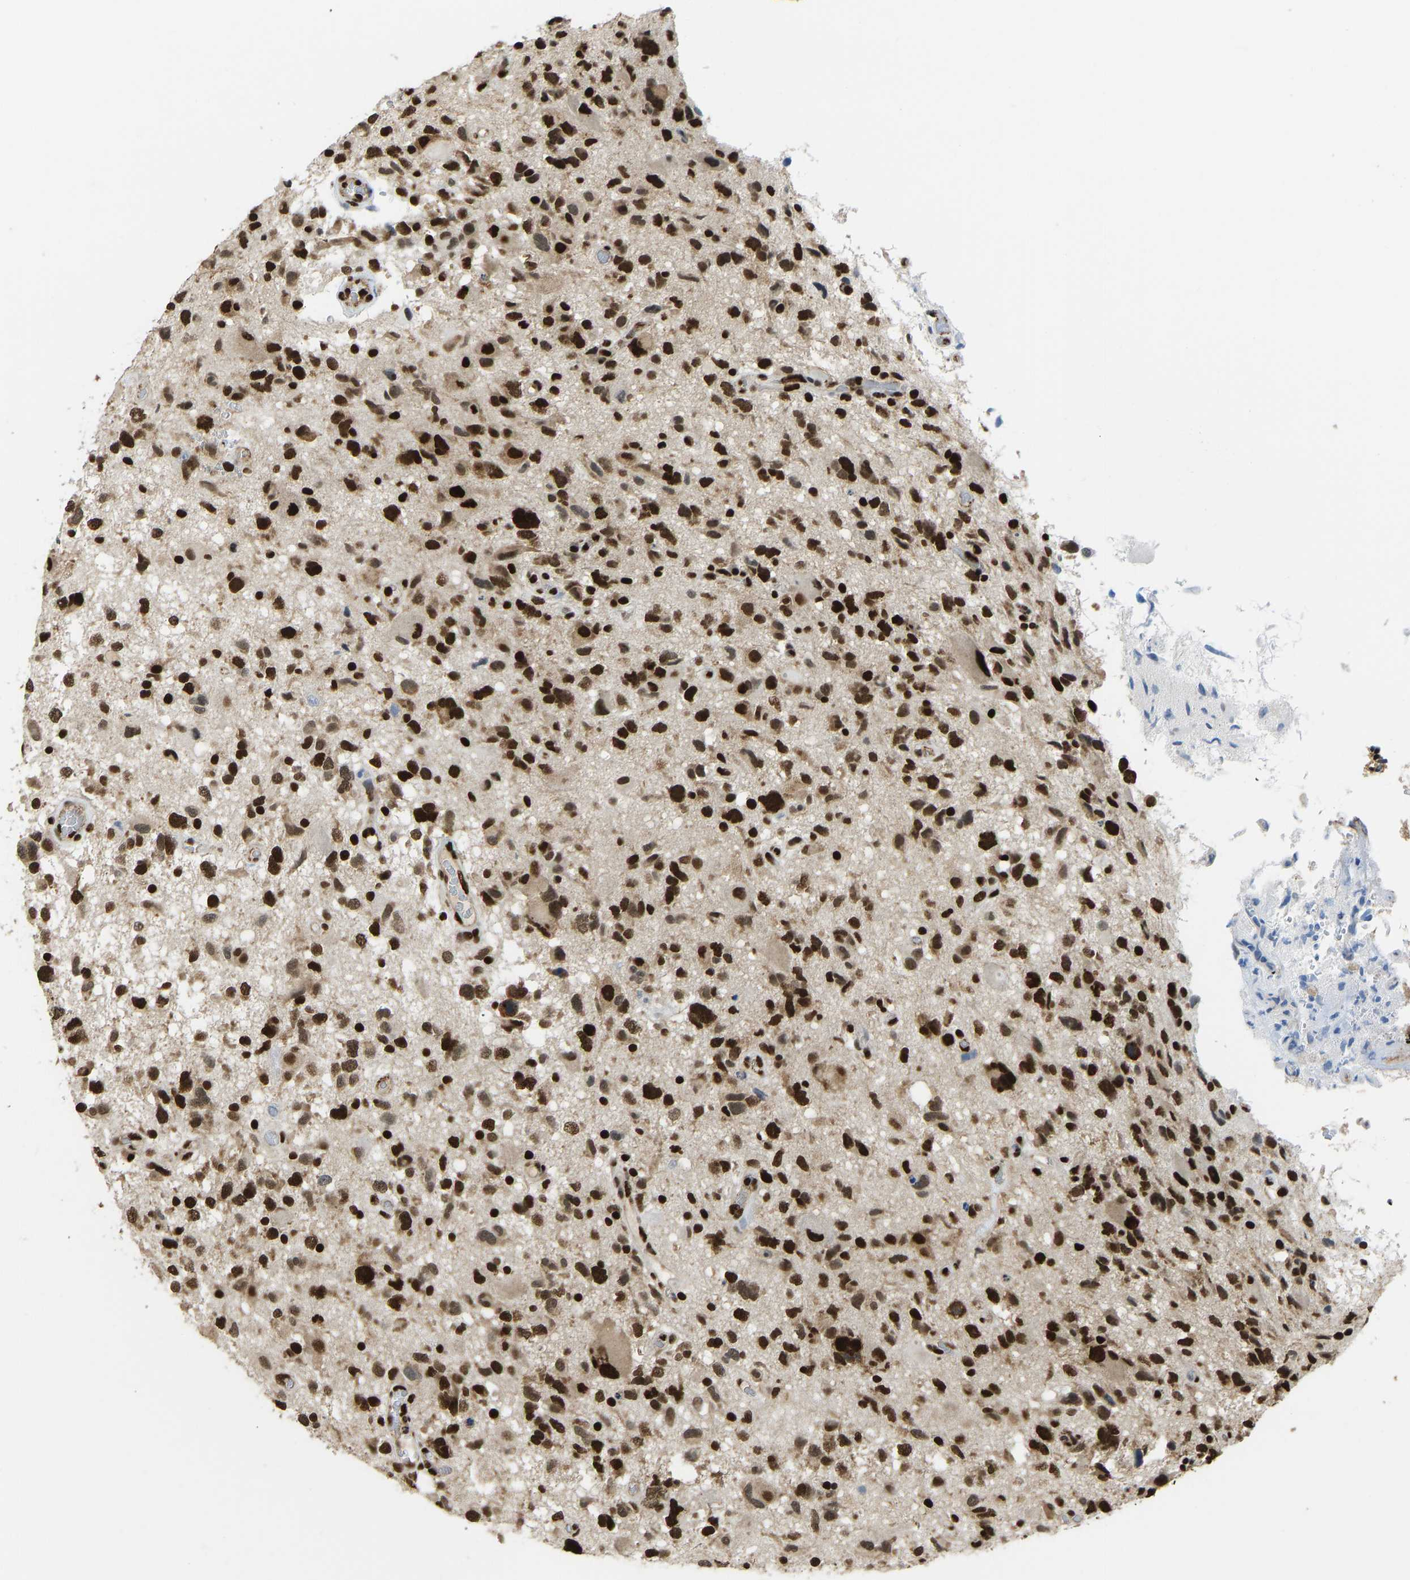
{"staining": {"intensity": "strong", "quantity": ">75%", "location": "nuclear"}, "tissue": "glioma", "cell_type": "Tumor cells", "image_type": "cancer", "snomed": [{"axis": "morphology", "description": "Glioma, malignant, High grade"}, {"axis": "topography", "description": "Brain"}], "caption": "Glioma tissue exhibits strong nuclear expression in approximately >75% of tumor cells (IHC, brightfield microscopy, high magnification).", "gene": "ZSCAN20", "patient": {"sex": "male", "age": 33}}